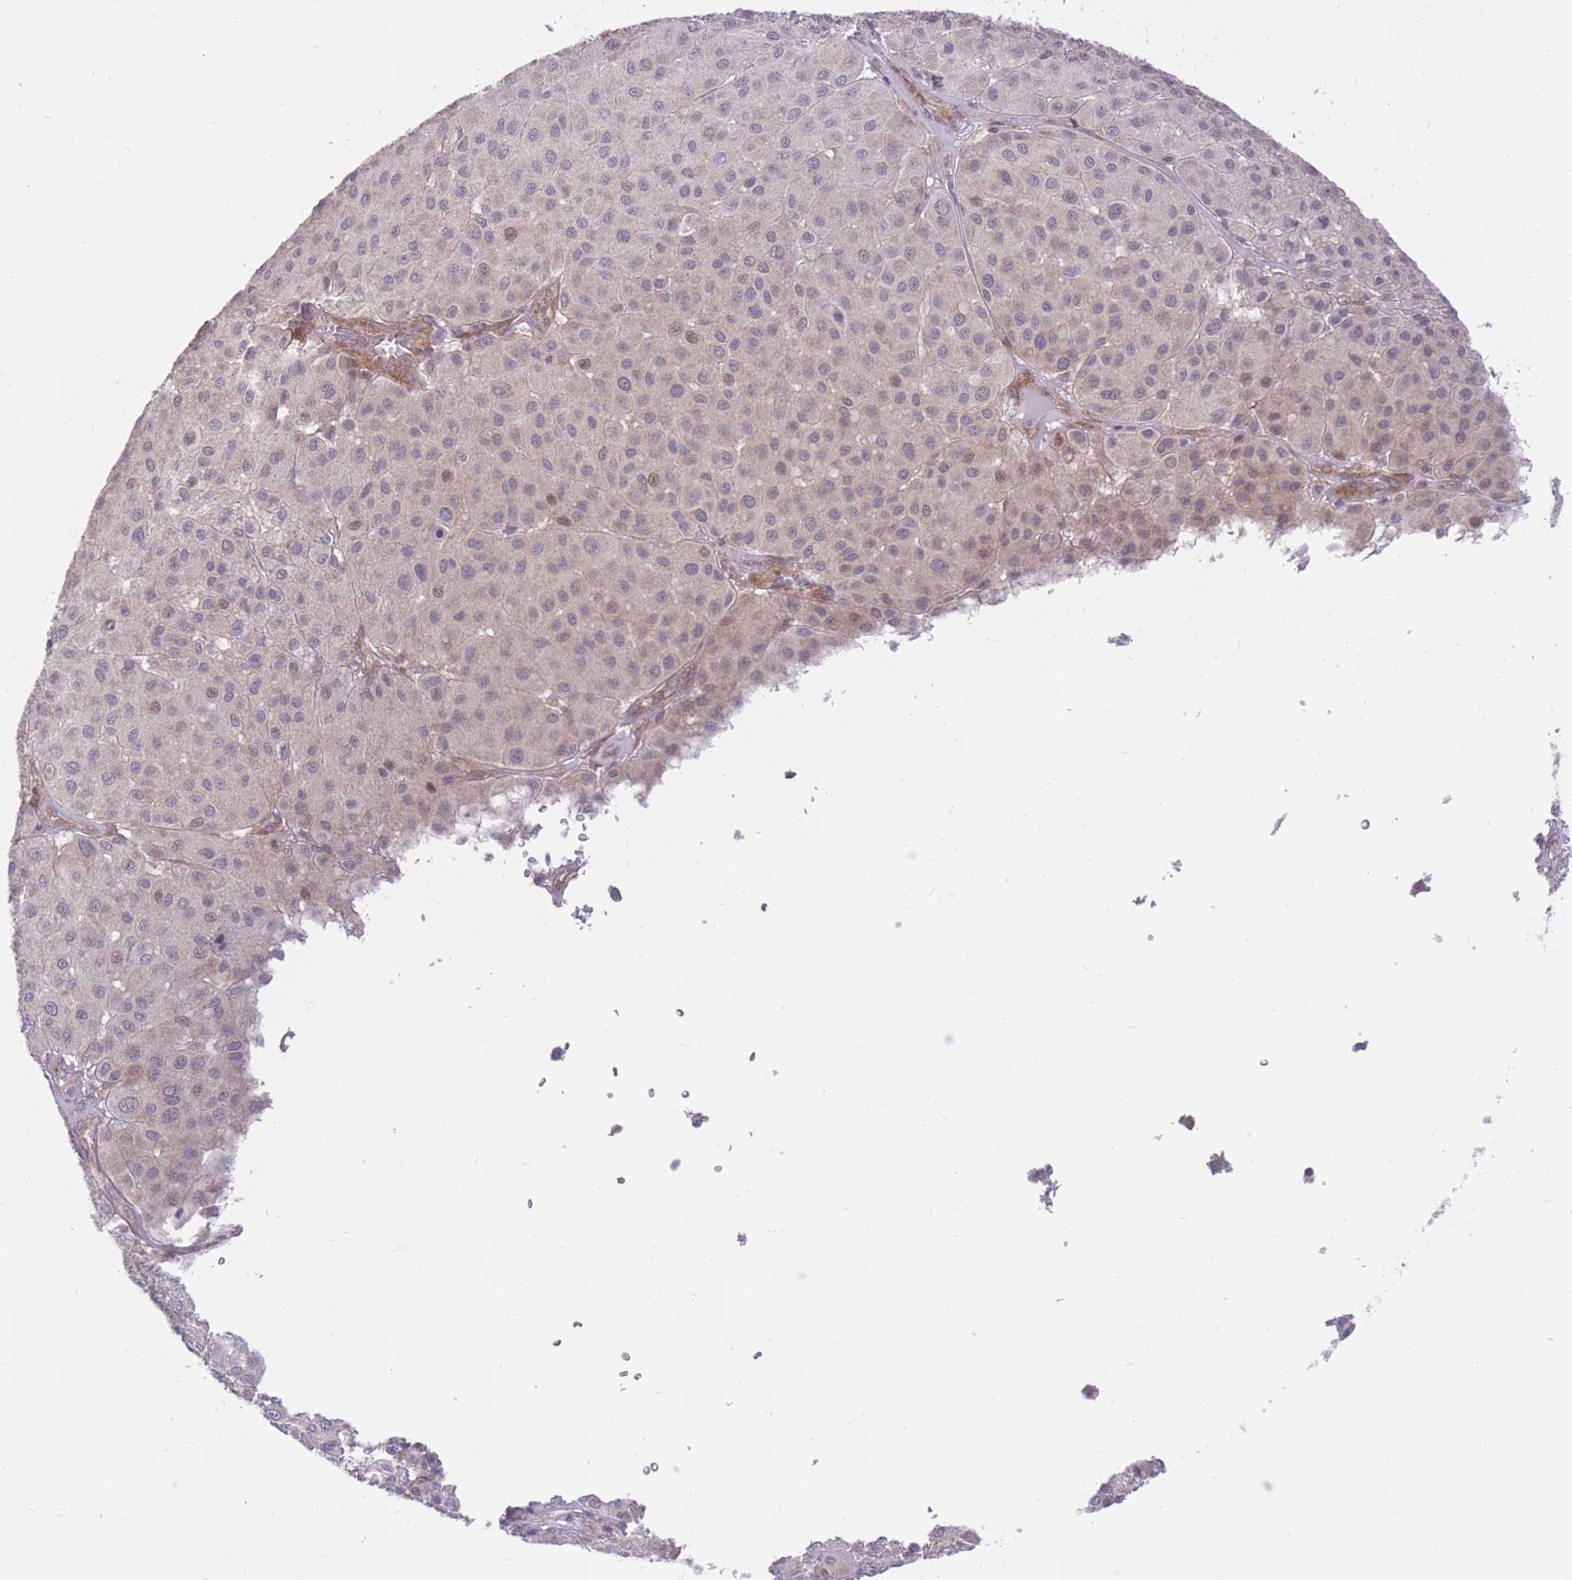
{"staining": {"intensity": "moderate", "quantity": "25%-75%", "location": "cytoplasmic/membranous,nuclear"}, "tissue": "melanoma", "cell_type": "Tumor cells", "image_type": "cancer", "snomed": [{"axis": "morphology", "description": "Malignant melanoma, Metastatic site"}, {"axis": "topography", "description": "Smooth muscle"}], "caption": "The immunohistochemical stain highlights moderate cytoplasmic/membranous and nuclear expression in tumor cells of melanoma tissue.", "gene": "RIC8A", "patient": {"sex": "male", "age": 41}}